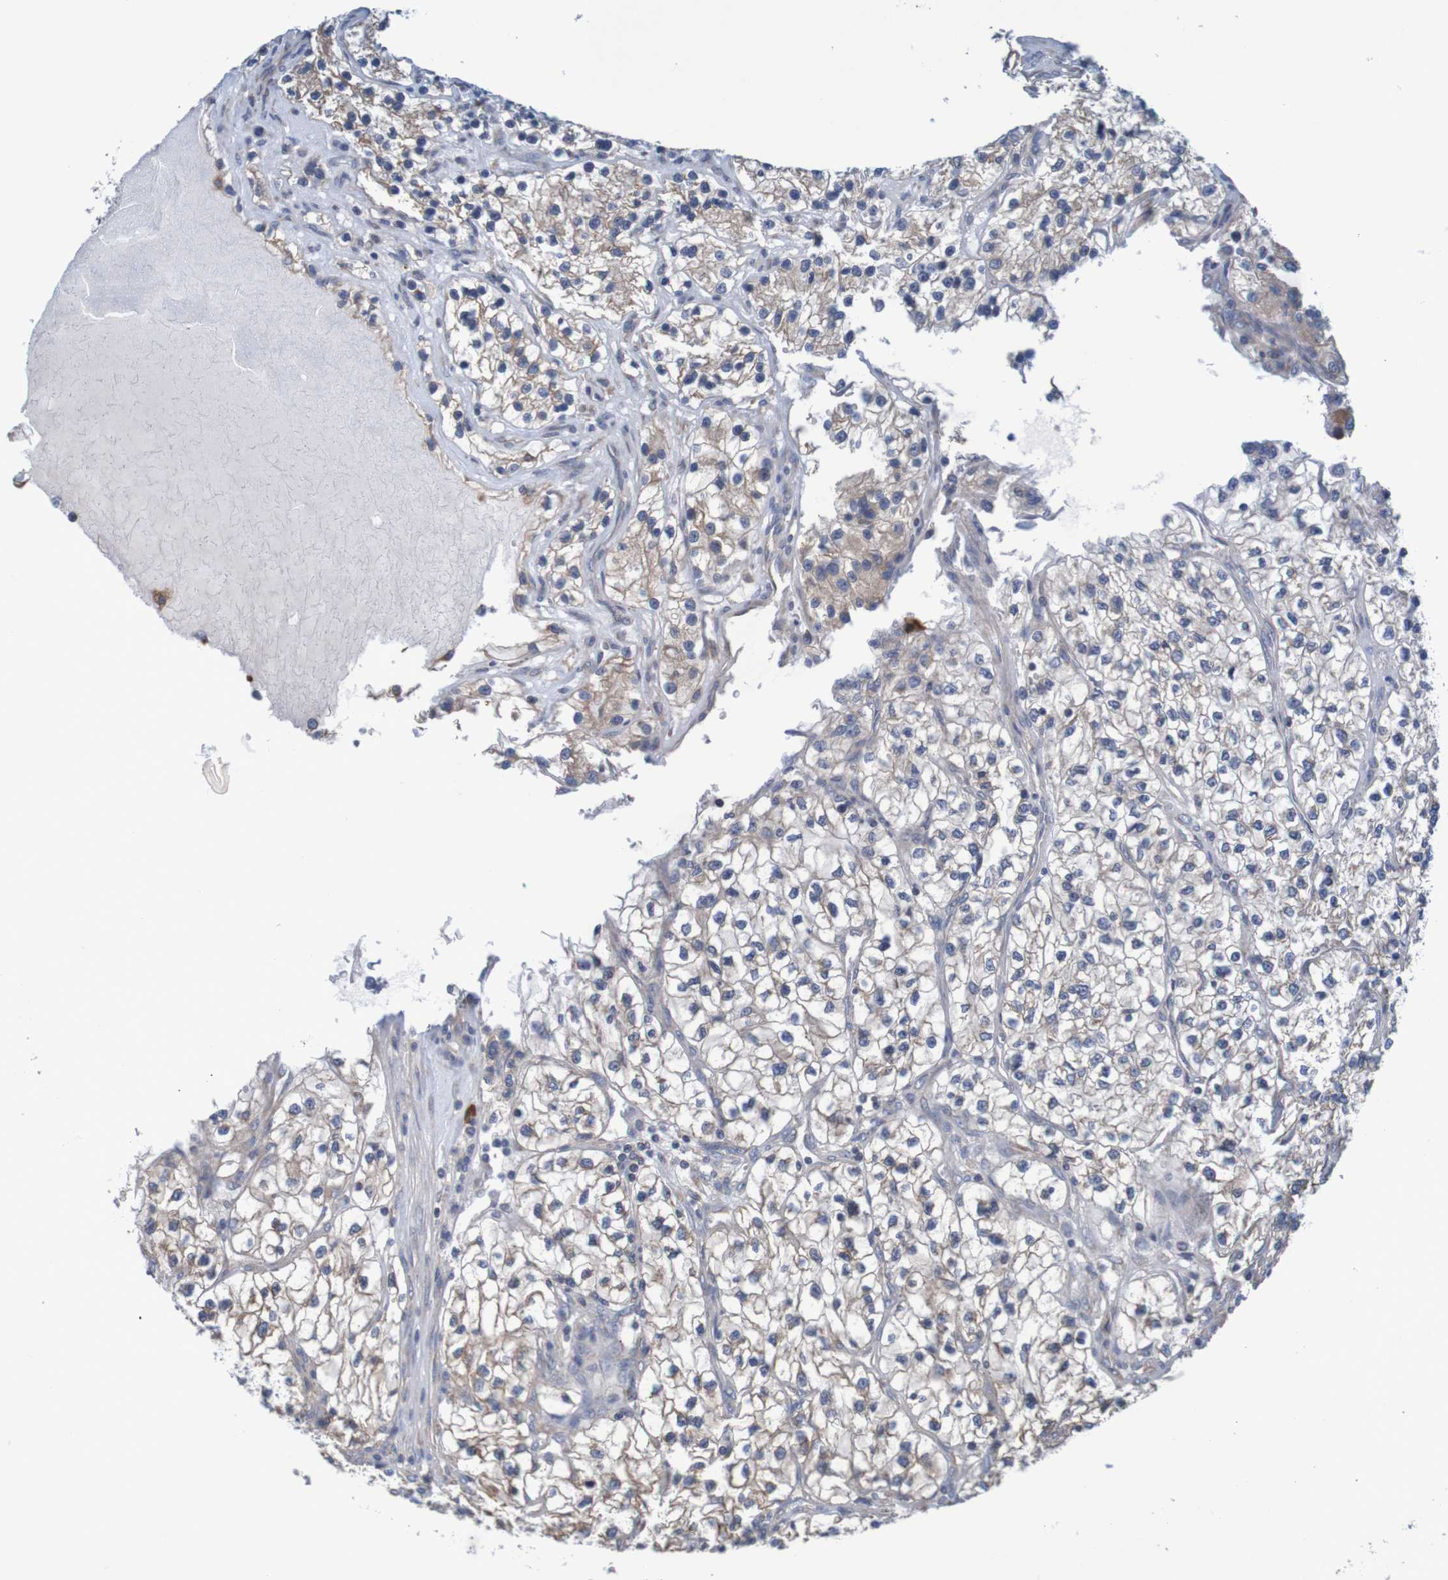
{"staining": {"intensity": "moderate", "quantity": ">75%", "location": "cytoplasmic/membranous"}, "tissue": "renal cancer", "cell_type": "Tumor cells", "image_type": "cancer", "snomed": [{"axis": "morphology", "description": "Adenocarcinoma, NOS"}, {"axis": "topography", "description": "Kidney"}], "caption": "Moderate cytoplasmic/membranous positivity for a protein is appreciated in approximately >75% of tumor cells of adenocarcinoma (renal) using immunohistochemistry (IHC).", "gene": "CLDN18", "patient": {"sex": "female", "age": 57}}